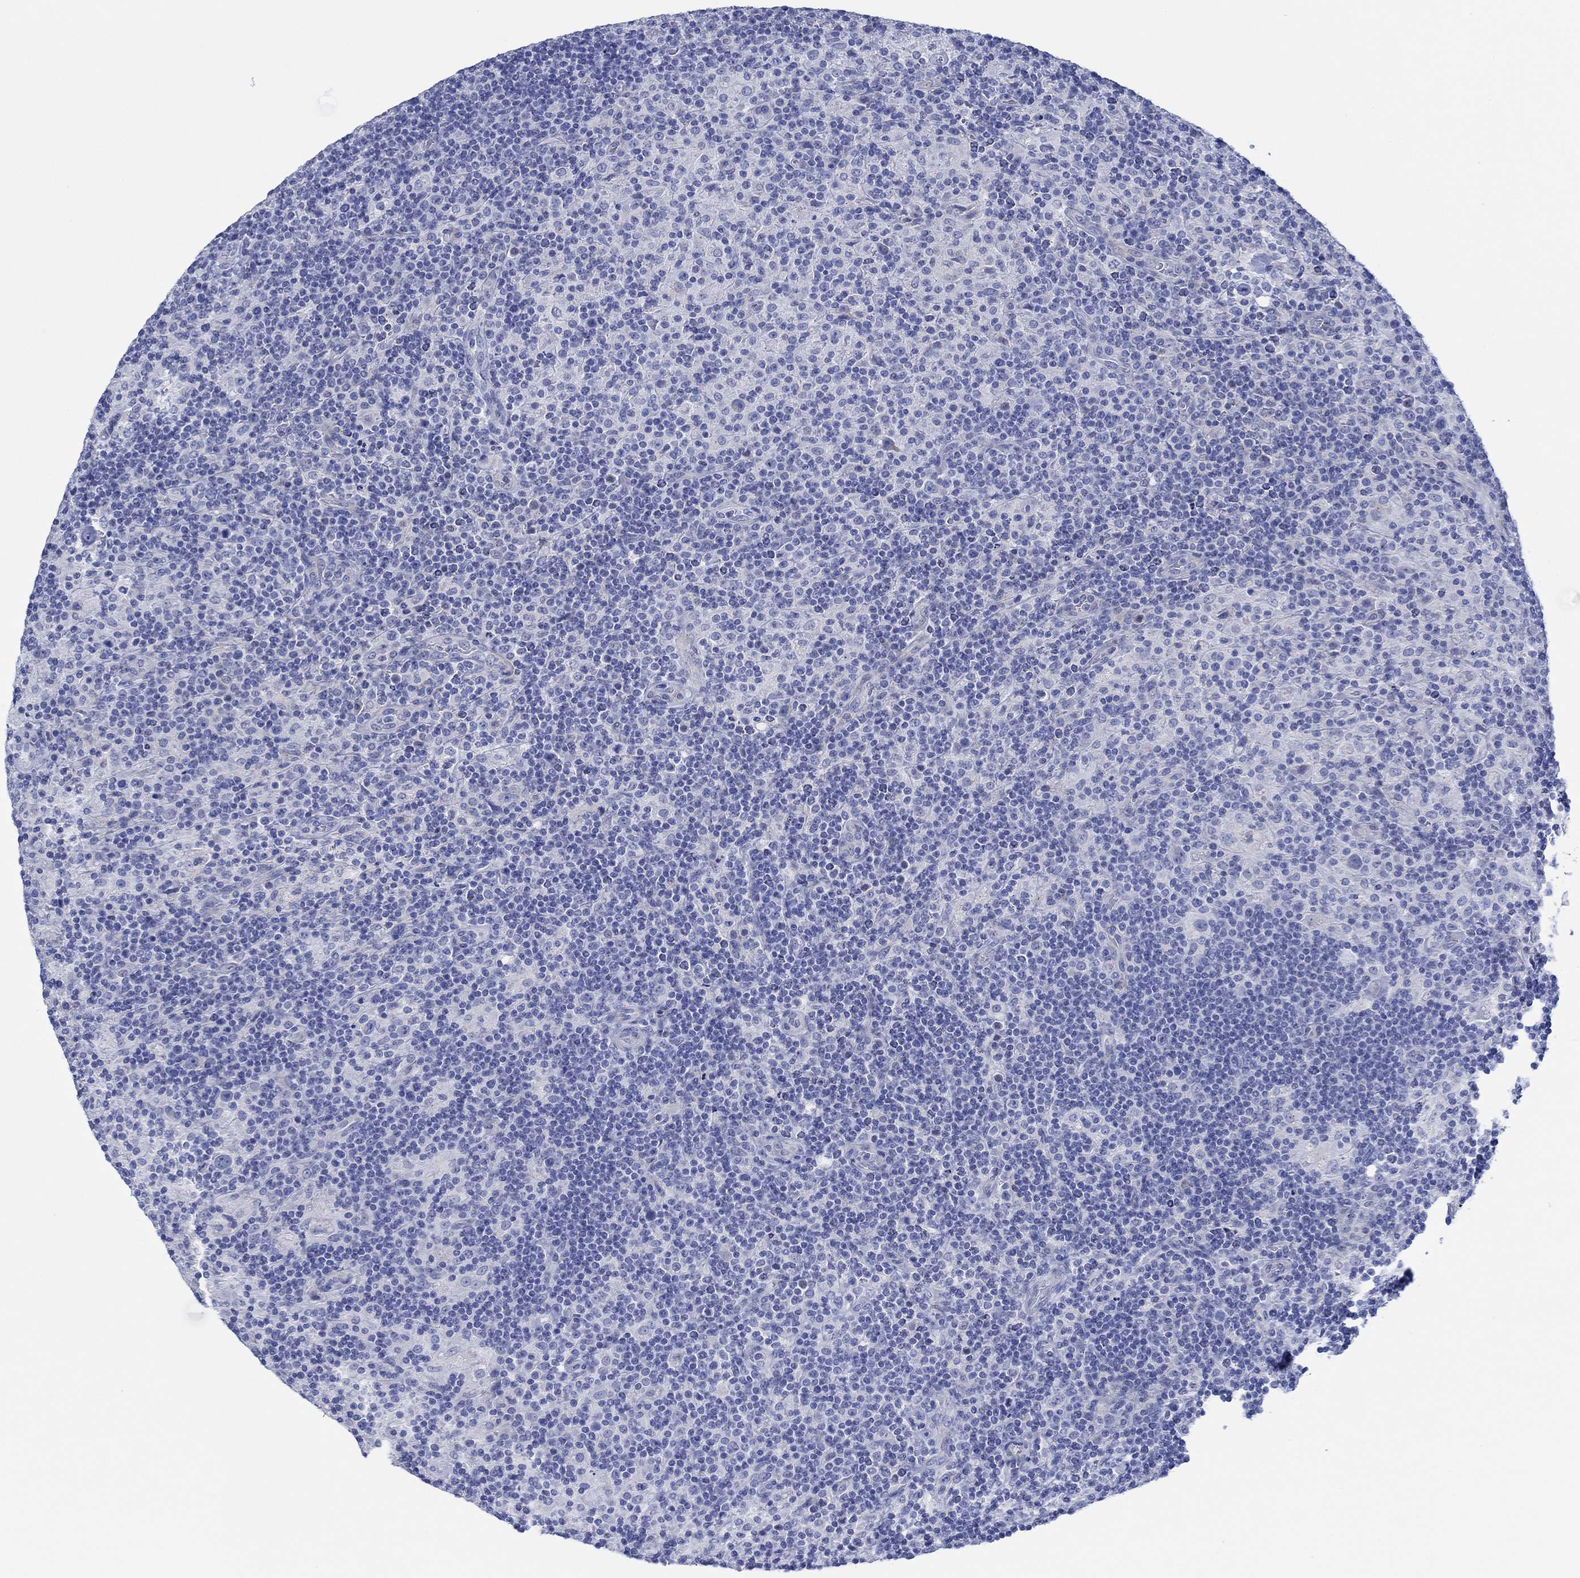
{"staining": {"intensity": "negative", "quantity": "none", "location": "none"}, "tissue": "lymphoma", "cell_type": "Tumor cells", "image_type": "cancer", "snomed": [{"axis": "morphology", "description": "Hodgkin's disease, NOS"}, {"axis": "topography", "description": "Lymph node"}], "caption": "Immunohistochemistry (IHC) photomicrograph of Hodgkin's disease stained for a protein (brown), which reveals no expression in tumor cells. (DAB (3,3'-diaminobenzidine) IHC visualized using brightfield microscopy, high magnification).", "gene": "IGFBP6", "patient": {"sex": "male", "age": 70}}